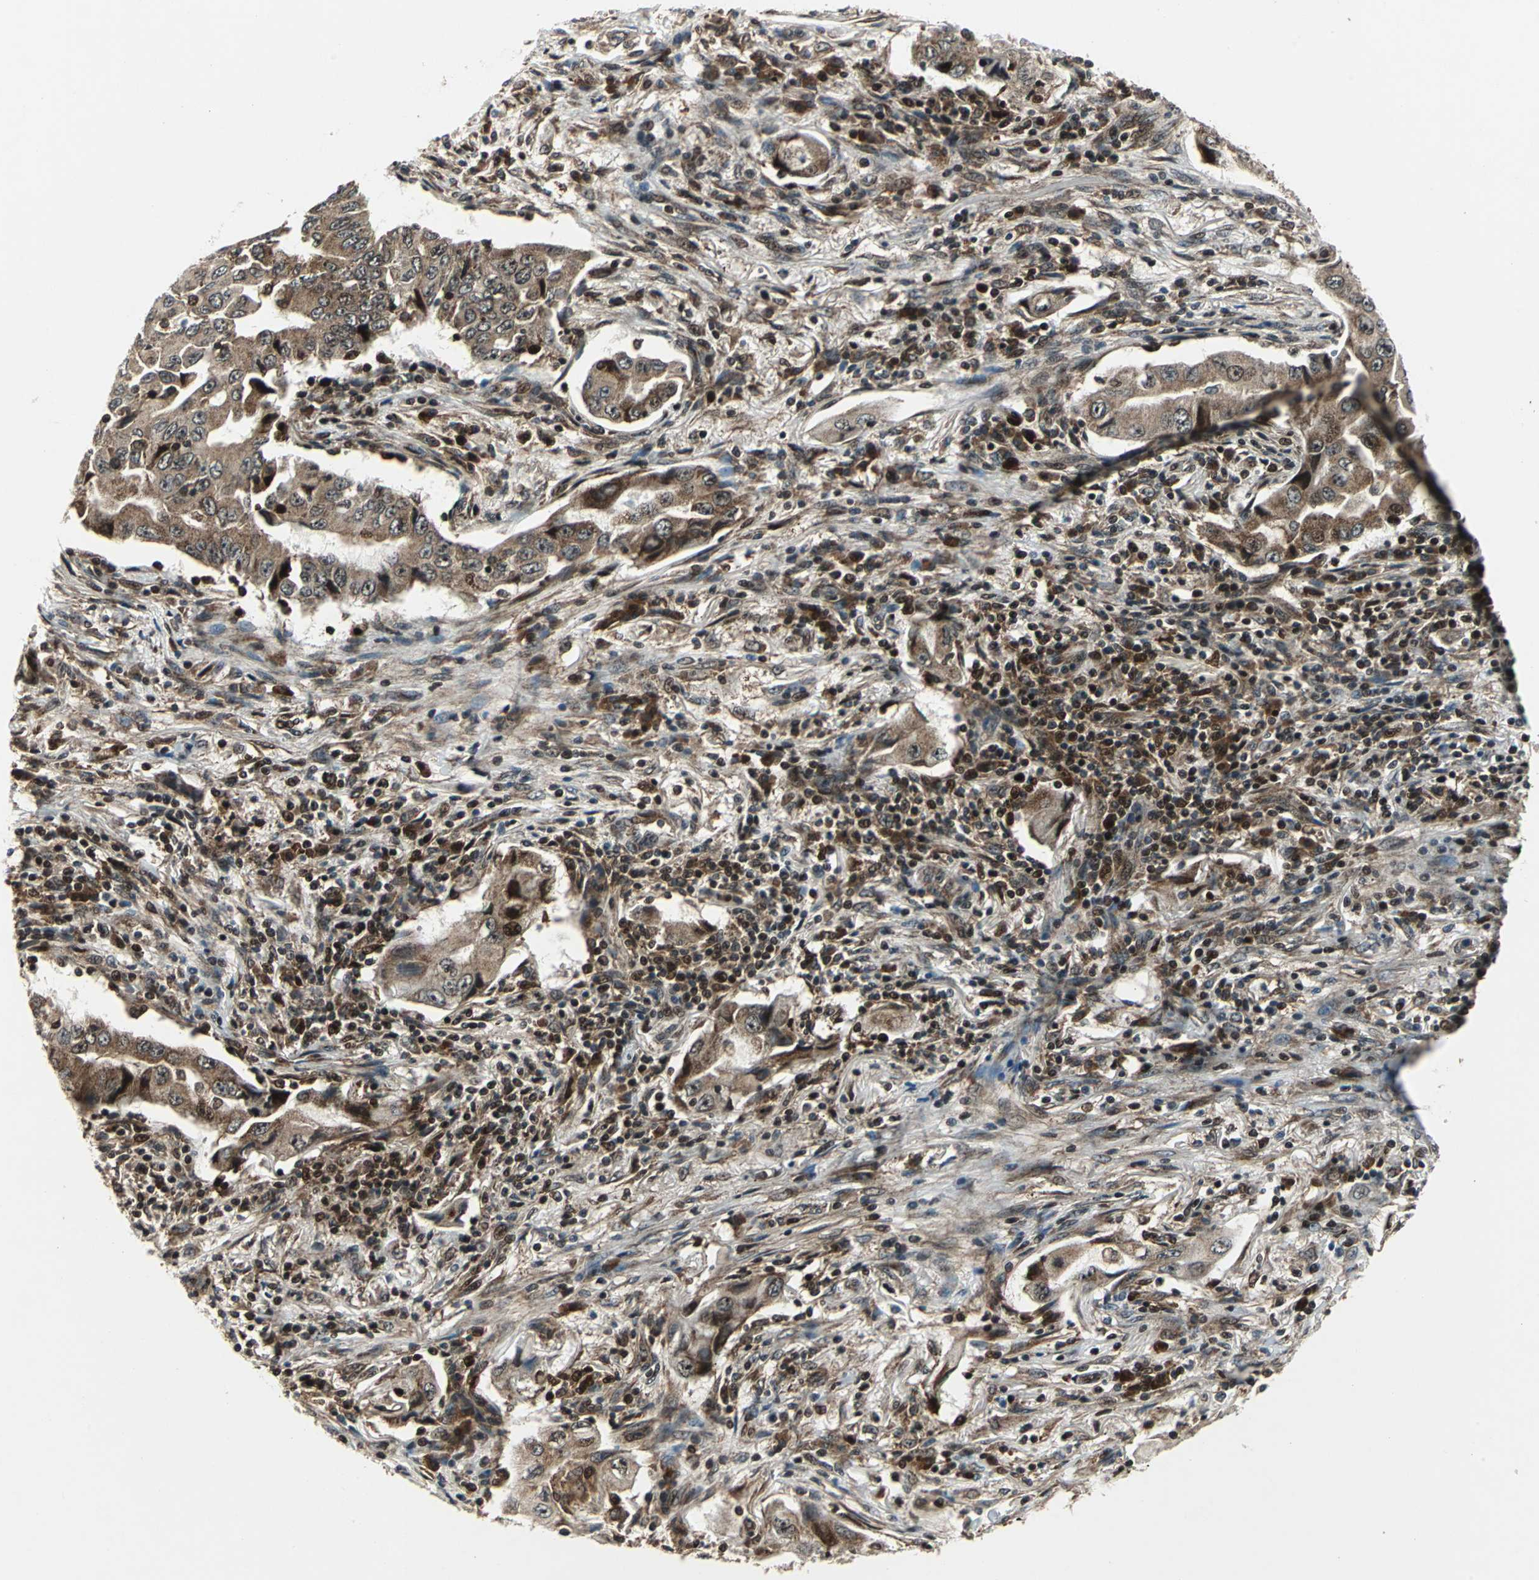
{"staining": {"intensity": "strong", "quantity": ">75%", "location": "cytoplasmic/membranous,nuclear"}, "tissue": "lung cancer", "cell_type": "Tumor cells", "image_type": "cancer", "snomed": [{"axis": "morphology", "description": "Adenocarcinoma, NOS"}, {"axis": "topography", "description": "Lung"}], "caption": "The image reveals staining of adenocarcinoma (lung), revealing strong cytoplasmic/membranous and nuclear protein expression (brown color) within tumor cells.", "gene": "AATF", "patient": {"sex": "female", "age": 65}}